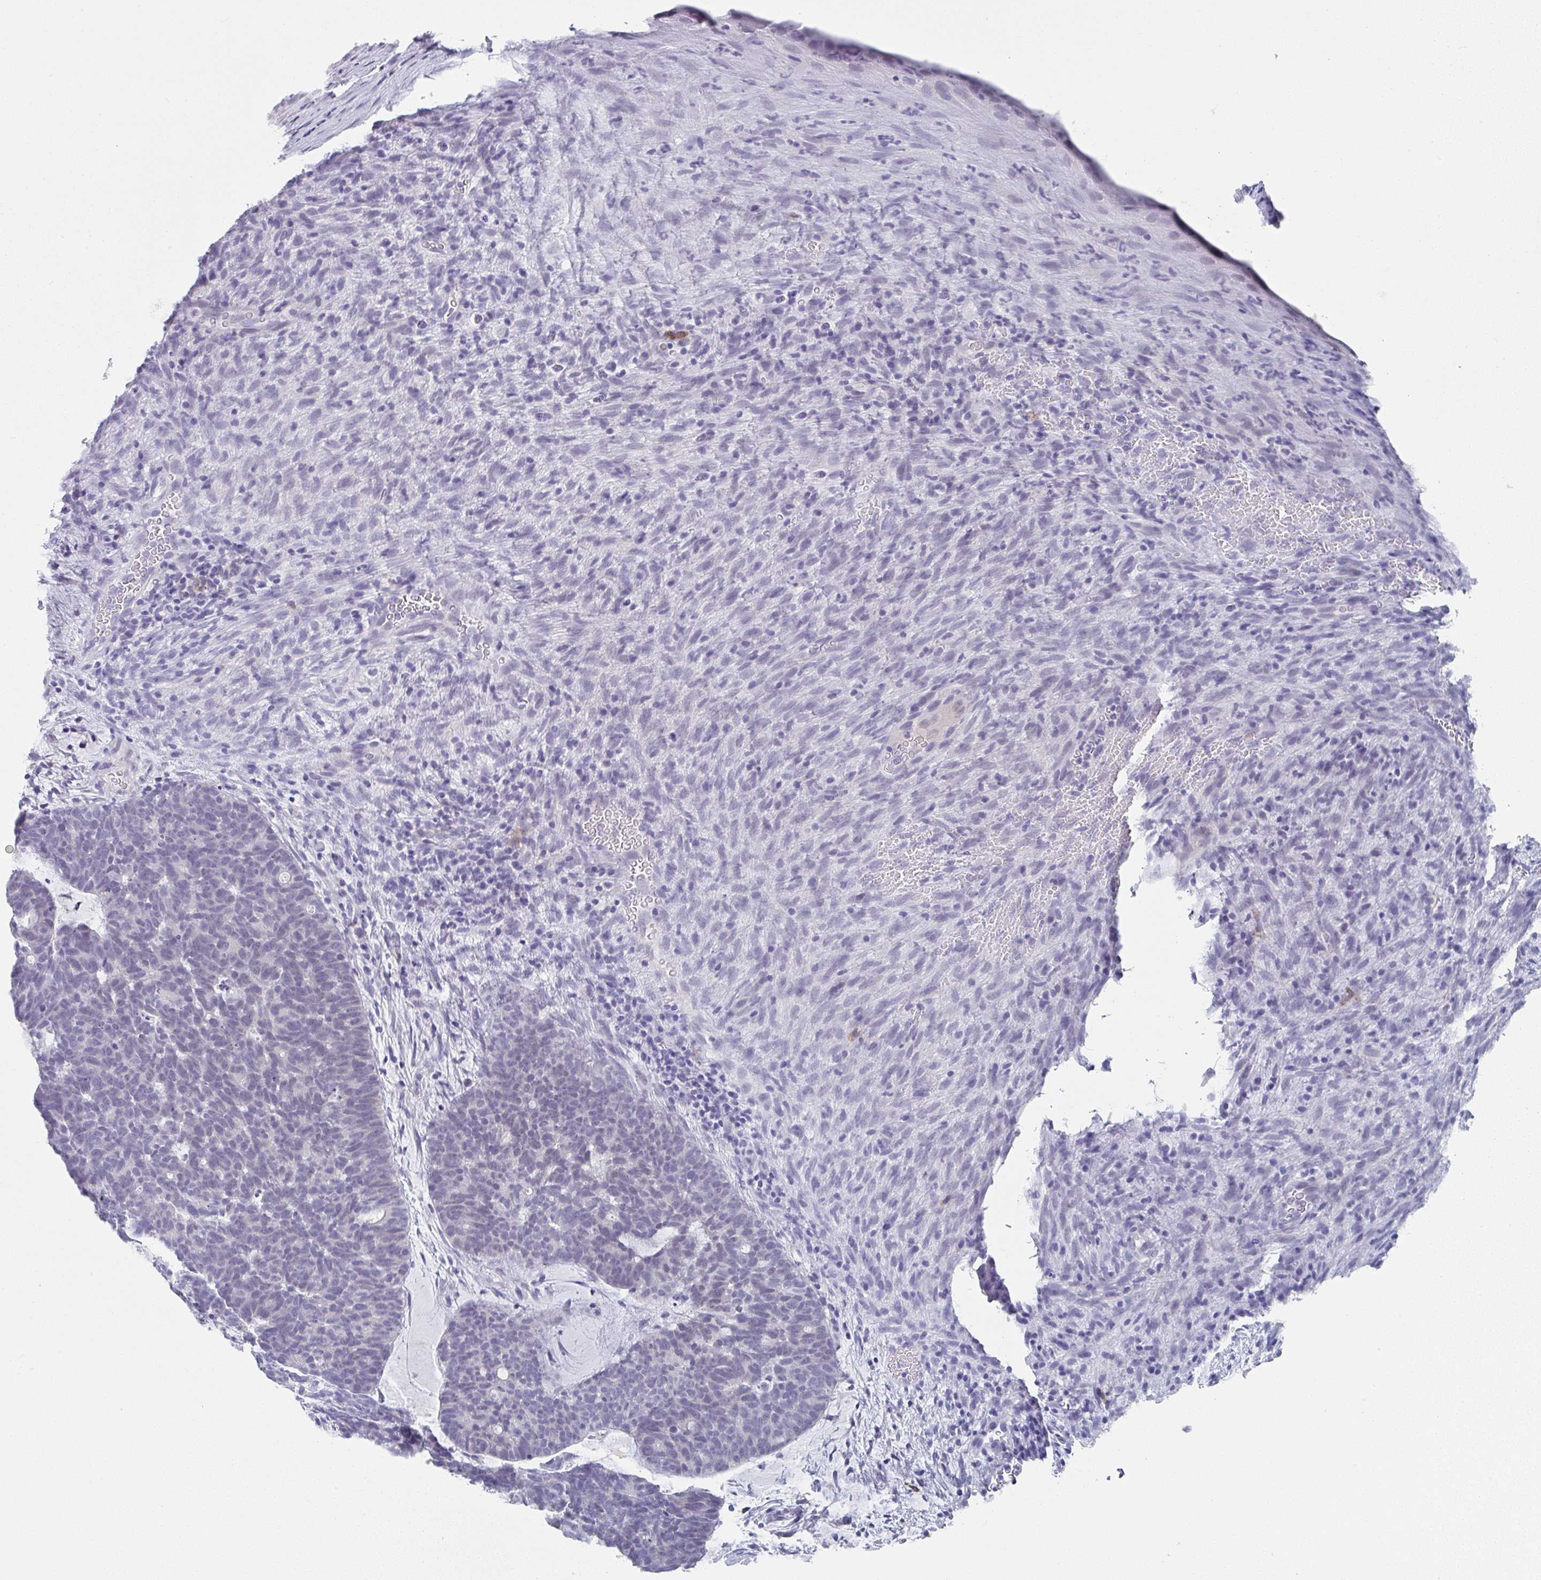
{"staining": {"intensity": "negative", "quantity": "none", "location": "none"}, "tissue": "head and neck cancer", "cell_type": "Tumor cells", "image_type": "cancer", "snomed": [{"axis": "morphology", "description": "Adenocarcinoma, NOS"}, {"axis": "topography", "description": "Head-Neck"}], "caption": "The image demonstrates no significant staining in tumor cells of head and neck cancer (adenocarcinoma). The staining is performed using DAB (3,3'-diaminobenzidine) brown chromogen with nuclei counter-stained in using hematoxylin.", "gene": "TNFRSF8", "patient": {"sex": "female", "age": 81}}